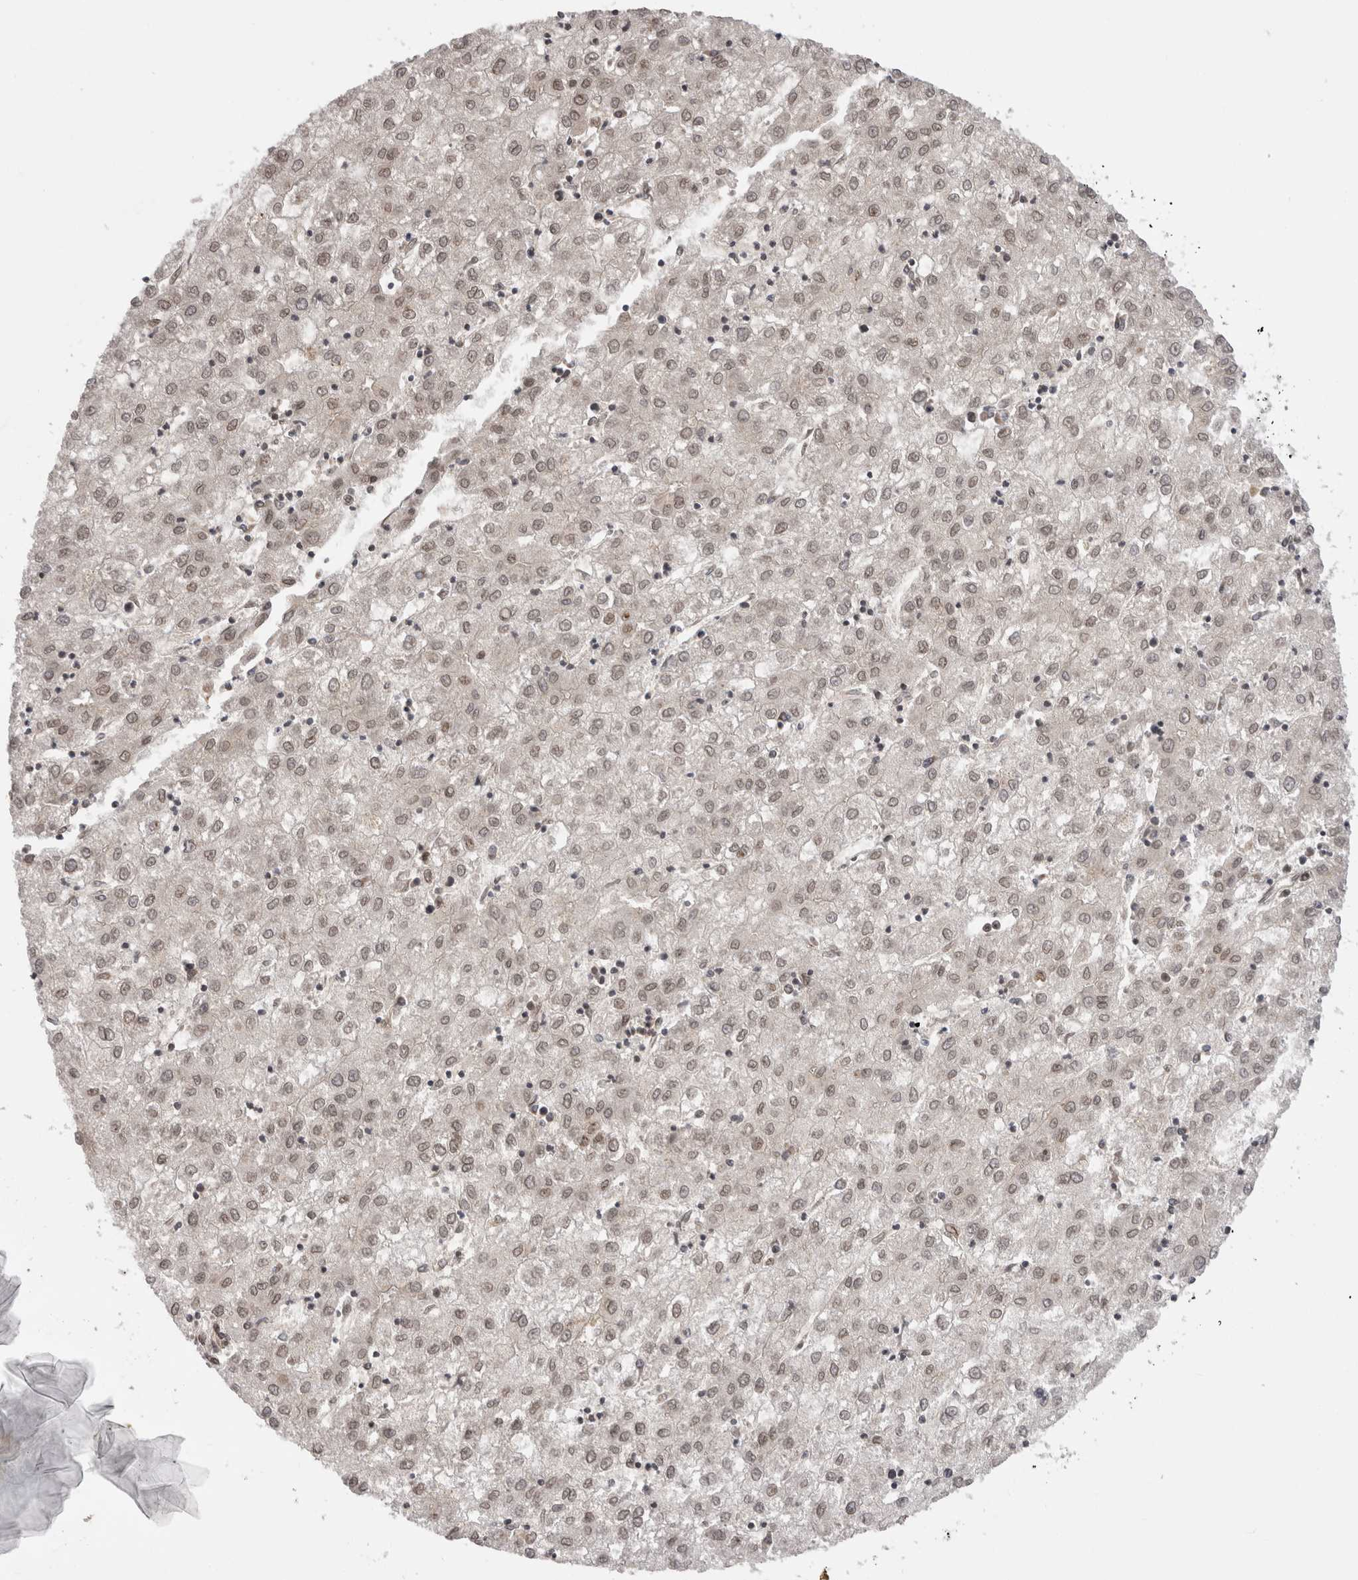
{"staining": {"intensity": "weak", "quantity": "25%-75%", "location": "nuclear"}, "tissue": "liver cancer", "cell_type": "Tumor cells", "image_type": "cancer", "snomed": [{"axis": "morphology", "description": "Carcinoma, Hepatocellular, NOS"}, {"axis": "topography", "description": "Liver"}], "caption": "Tumor cells display weak nuclear staining in about 25%-75% of cells in liver cancer (hepatocellular carcinoma). (brown staining indicates protein expression, while blue staining denotes nuclei).", "gene": "TMEM65", "patient": {"sex": "male", "age": 72}}